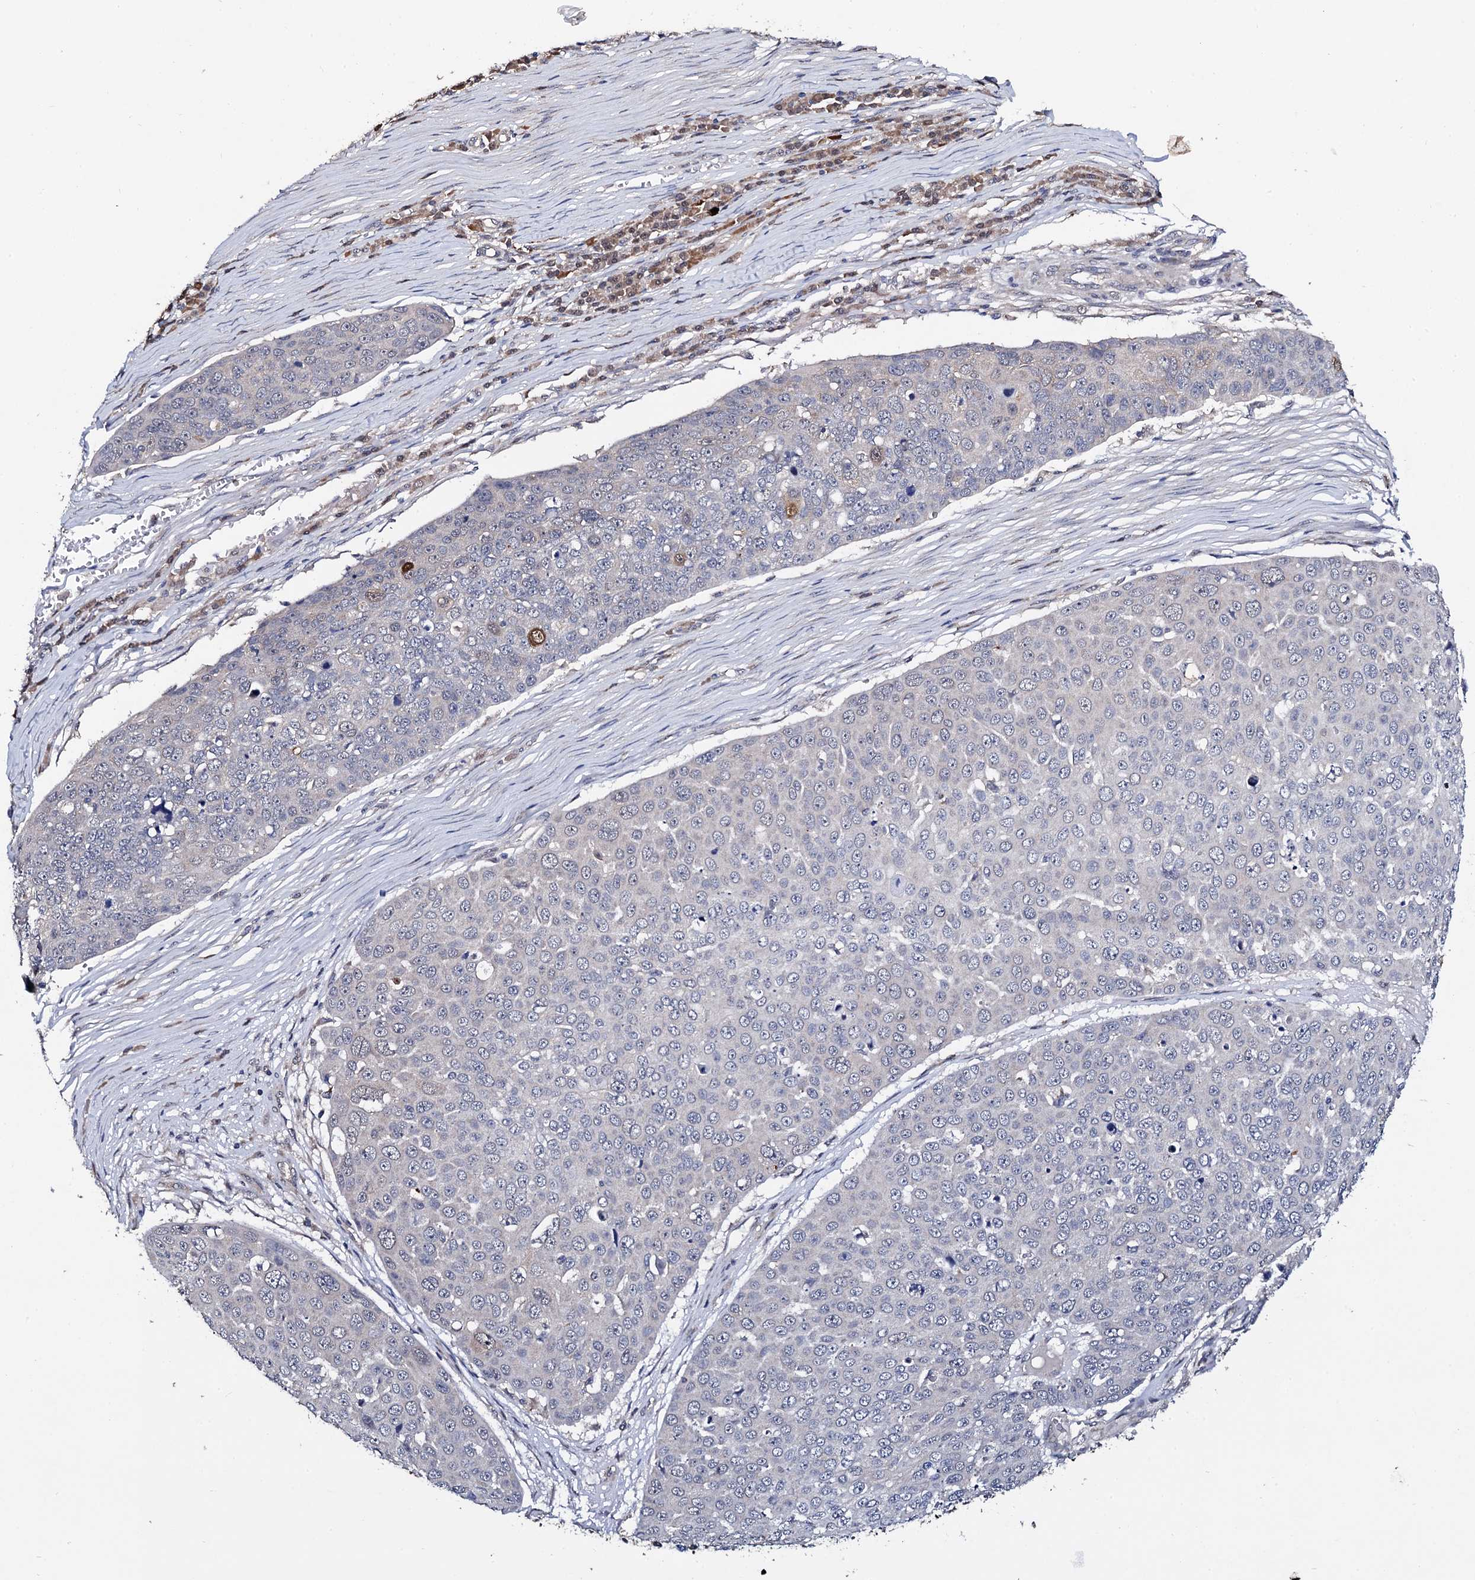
{"staining": {"intensity": "negative", "quantity": "none", "location": "none"}, "tissue": "skin cancer", "cell_type": "Tumor cells", "image_type": "cancer", "snomed": [{"axis": "morphology", "description": "Squamous cell carcinoma, NOS"}, {"axis": "topography", "description": "Skin"}], "caption": "Tumor cells are negative for brown protein staining in skin cancer (squamous cell carcinoma).", "gene": "IP6K1", "patient": {"sex": "male", "age": 71}}